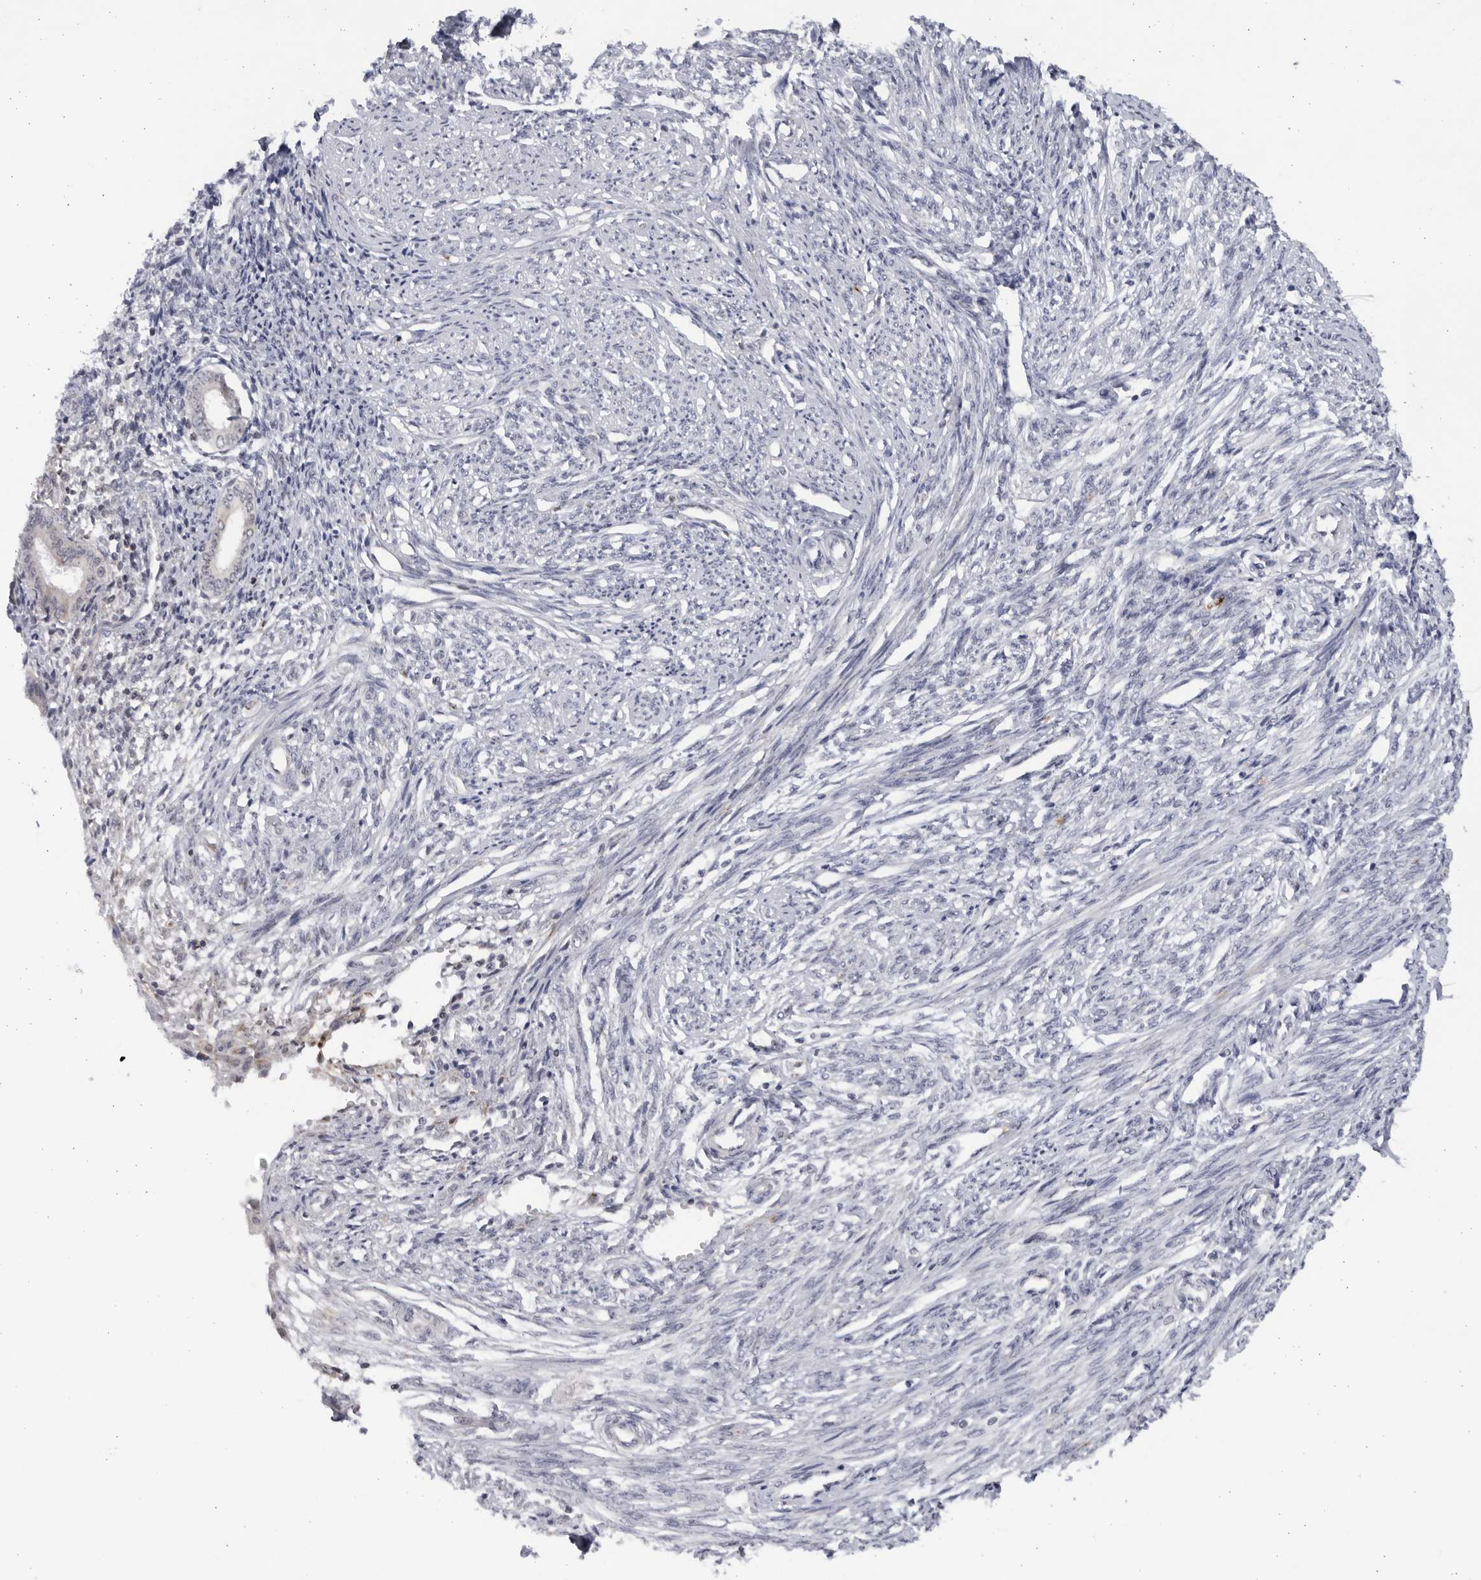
{"staining": {"intensity": "negative", "quantity": "none", "location": "none"}, "tissue": "endometrium", "cell_type": "Cells in endometrial stroma", "image_type": "normal", "snomed": [{"axis": "morphology", "description": "Normal tissue, NOS"}, {"axis": "topography", "description": "Endometrium"}], "caption": "The histopathology image shows no significant expression in cells in endometrial stroma of endometrium.", "gene": "SLC25A22", "patient": {"sex": "female", "age": 56}}